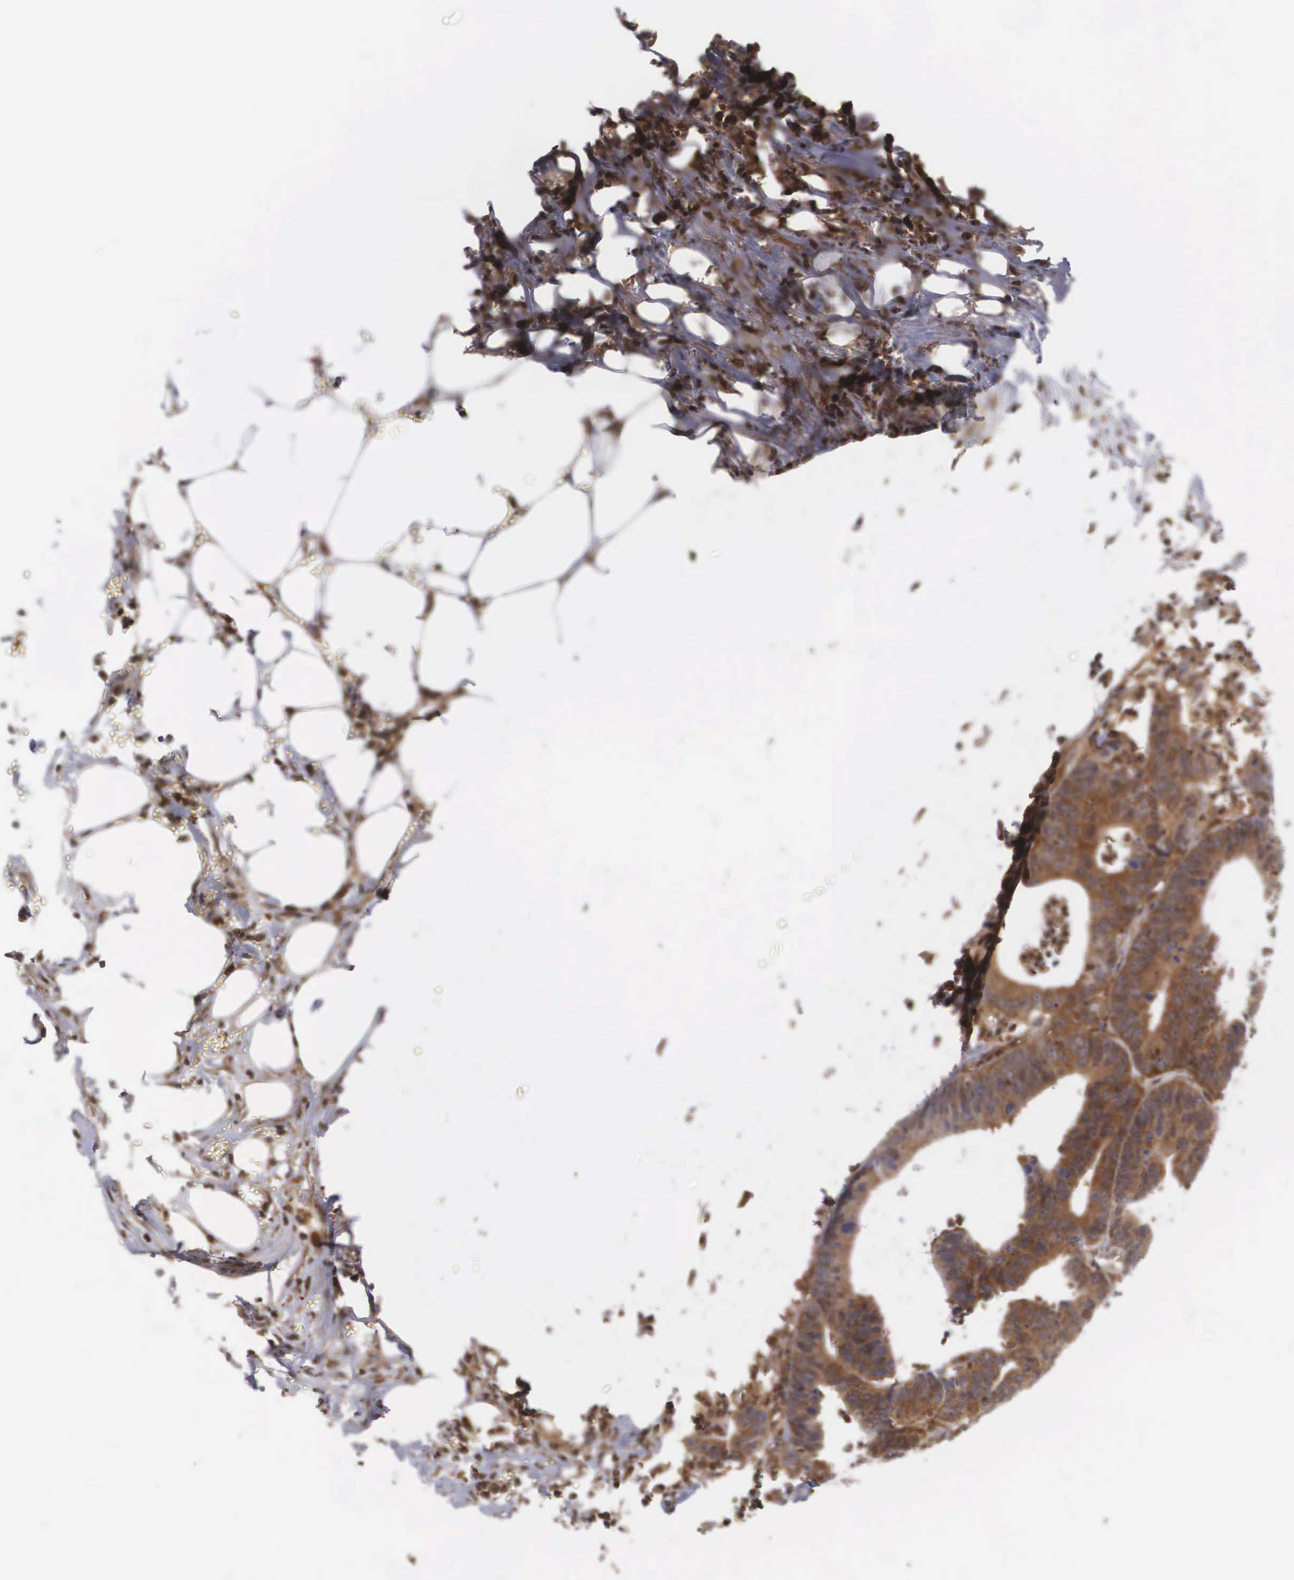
{"staining": {"intensity": "moderate", "quantity": ">75%", "location": "cytoplasmic/membranous,nuclear"}, "tissue": "colorectal cancer", "cell_type": "Tumor cells", "image_type": "cancer", "snomed": [{"axis": "morphology", "description": "Adenocarcinoma, NOS"}, {"axis": "topography", "description": "Colon"}], "caption": "Protein expression by immunohistochemistry (IHC) reveals moderate cytoplasmic/membranous and nuclear positivity in about >75% of tumor cells in colorectal cancer.", "gene": "ADSL", "patient": {"sex": "male", "age": 55}}